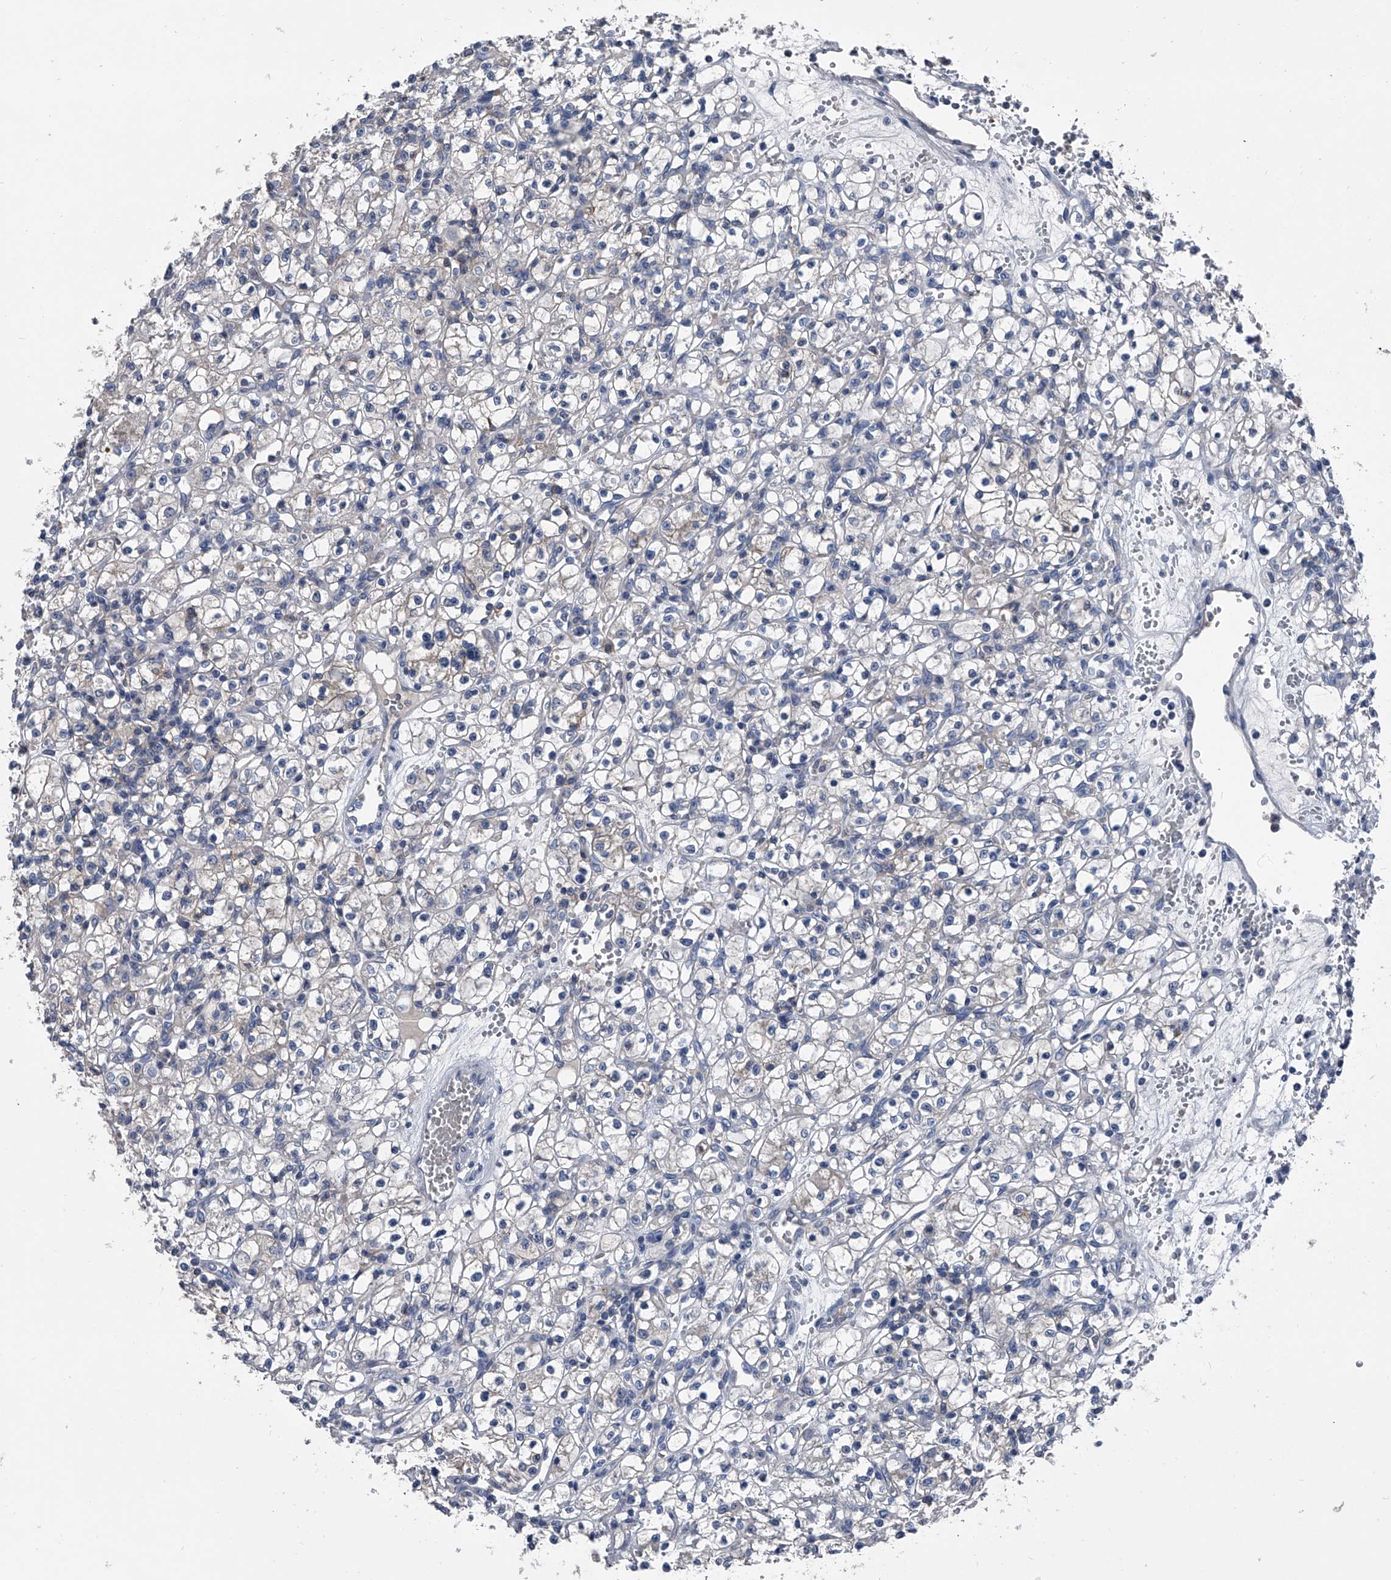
{"staining": {"intensity": "negative", "quantity": "none", "location": "none"}, "tissue": "renal cancer", "cell_type": "Tumor cells", "image_type": "cancer", "snomed": [{"axis": "morphology", "description": "Adenocarcinoma, NOS"}, {"axis": "topography", "description": "Kidney"}], "caption": "Tumor cells are negative for protein expression in human renal adenocarcinoma.", "gene": "KIF13A", "patient": {"sex": "female", "age": 59}}